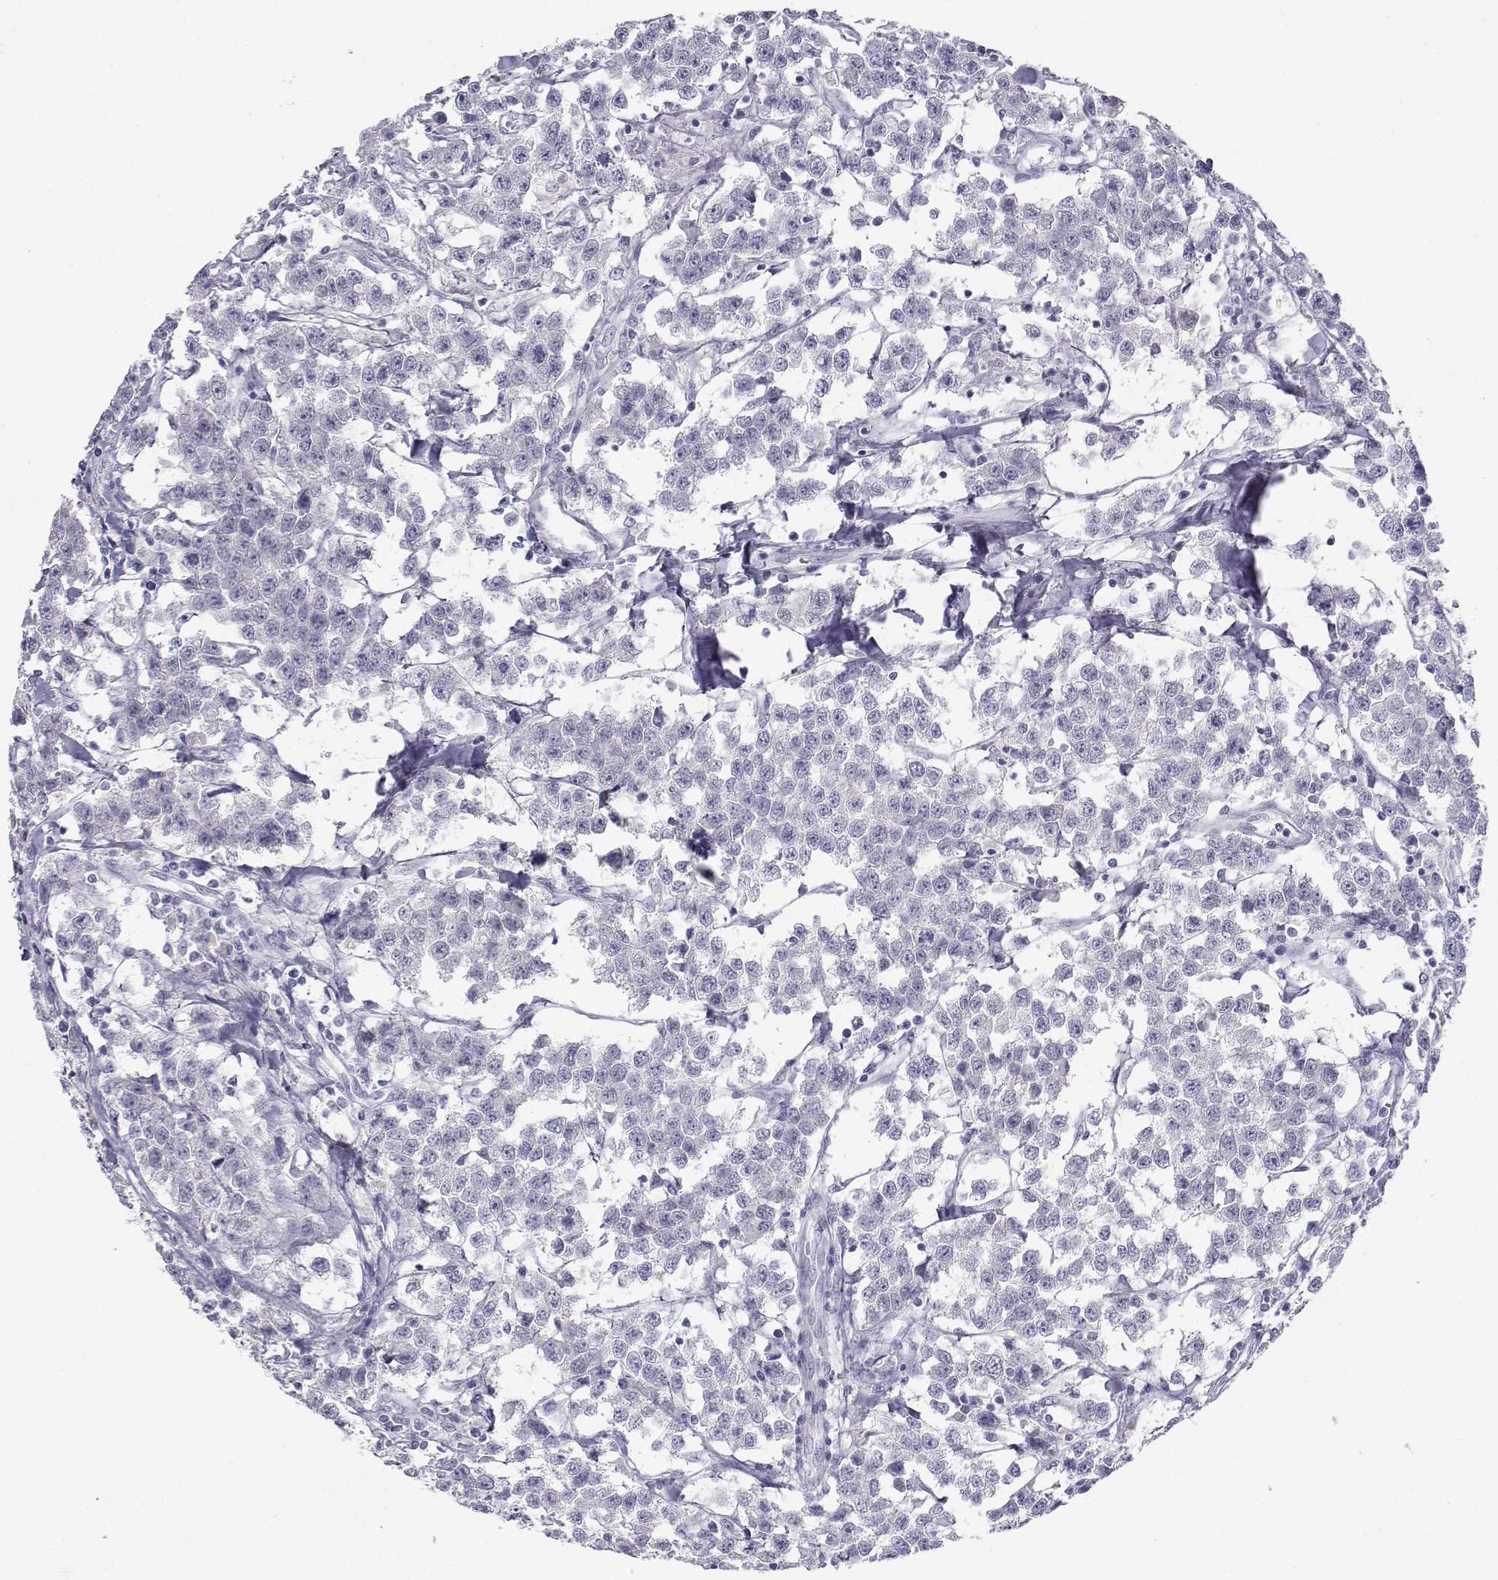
{"staining": {"intensity": "negative", "quantity": "none", "location": "none"}, "tissue": "testis cancer", "cell_type": "Tumor cells", "image_type": "cancer", "snomed": [{"axis": "morphology", "description": "Seminoma, NOS"}, {"axis": "topography", "description": "Testis"}], "caption": "An immunohistochemistry photomicrograph of testis cancer is shown. There is no staining in tumor cells of testis cancer.", "gene": "SLC6A3", "patient": {"sex": "male", "age": 59}}